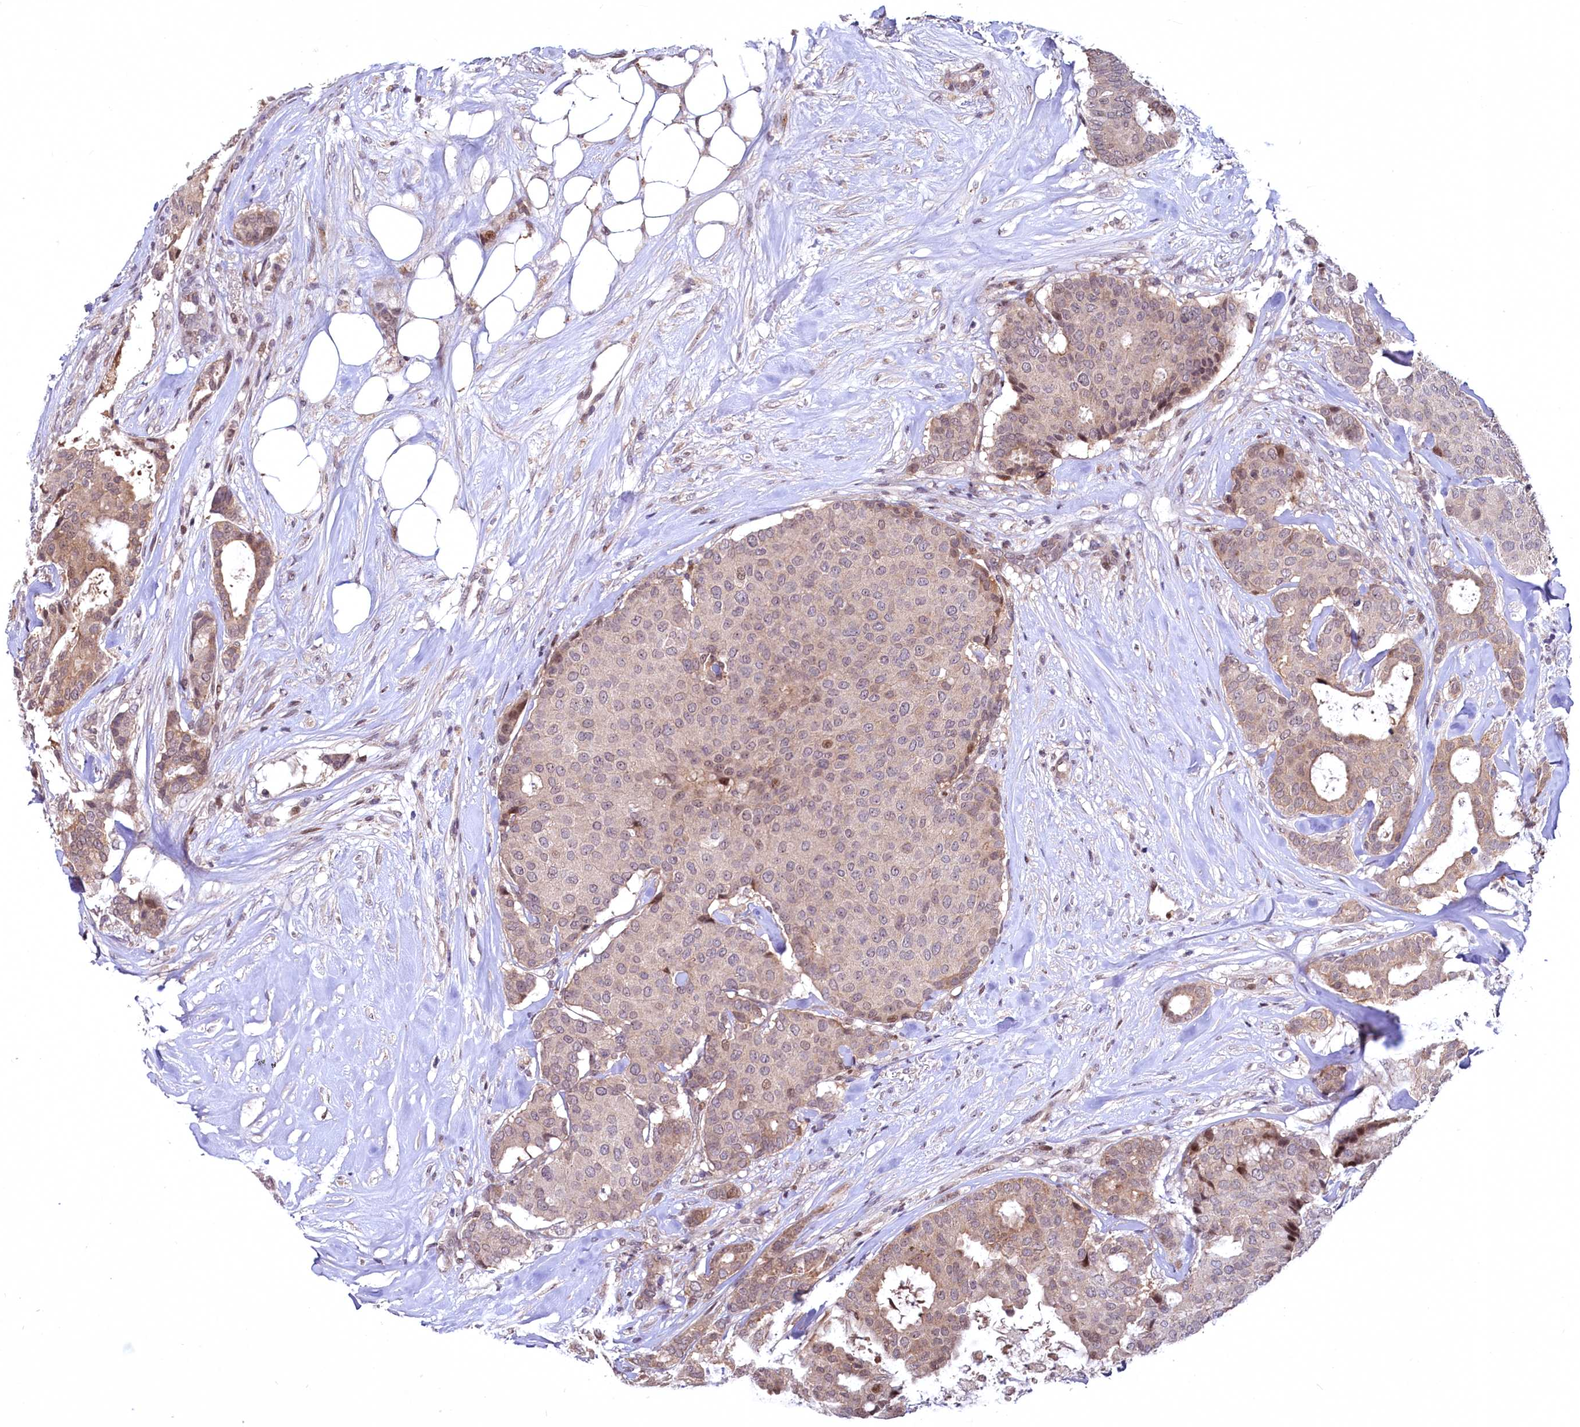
{"staining": {"intensity": "weak", "quantity": "25%-75%", "location": "cytoplasmic/membranous,nuclear"}, "tissue": "breast cancer", "cell_type": "Tumor cells", "image_type": "cancer", "snomed": [{"axis": "morphology", "description": "Duct carcinoma"}, {"axis": "topography", "description": "Breast"}], "caption": "A photomicrograph of human breast cancer stained for a protein displays weak cytoplasmic/membranous and nuclear brown staining in tumor cells.", "gene": "N4BP2L1", "patient": {"sex": "female", "age": 75}}